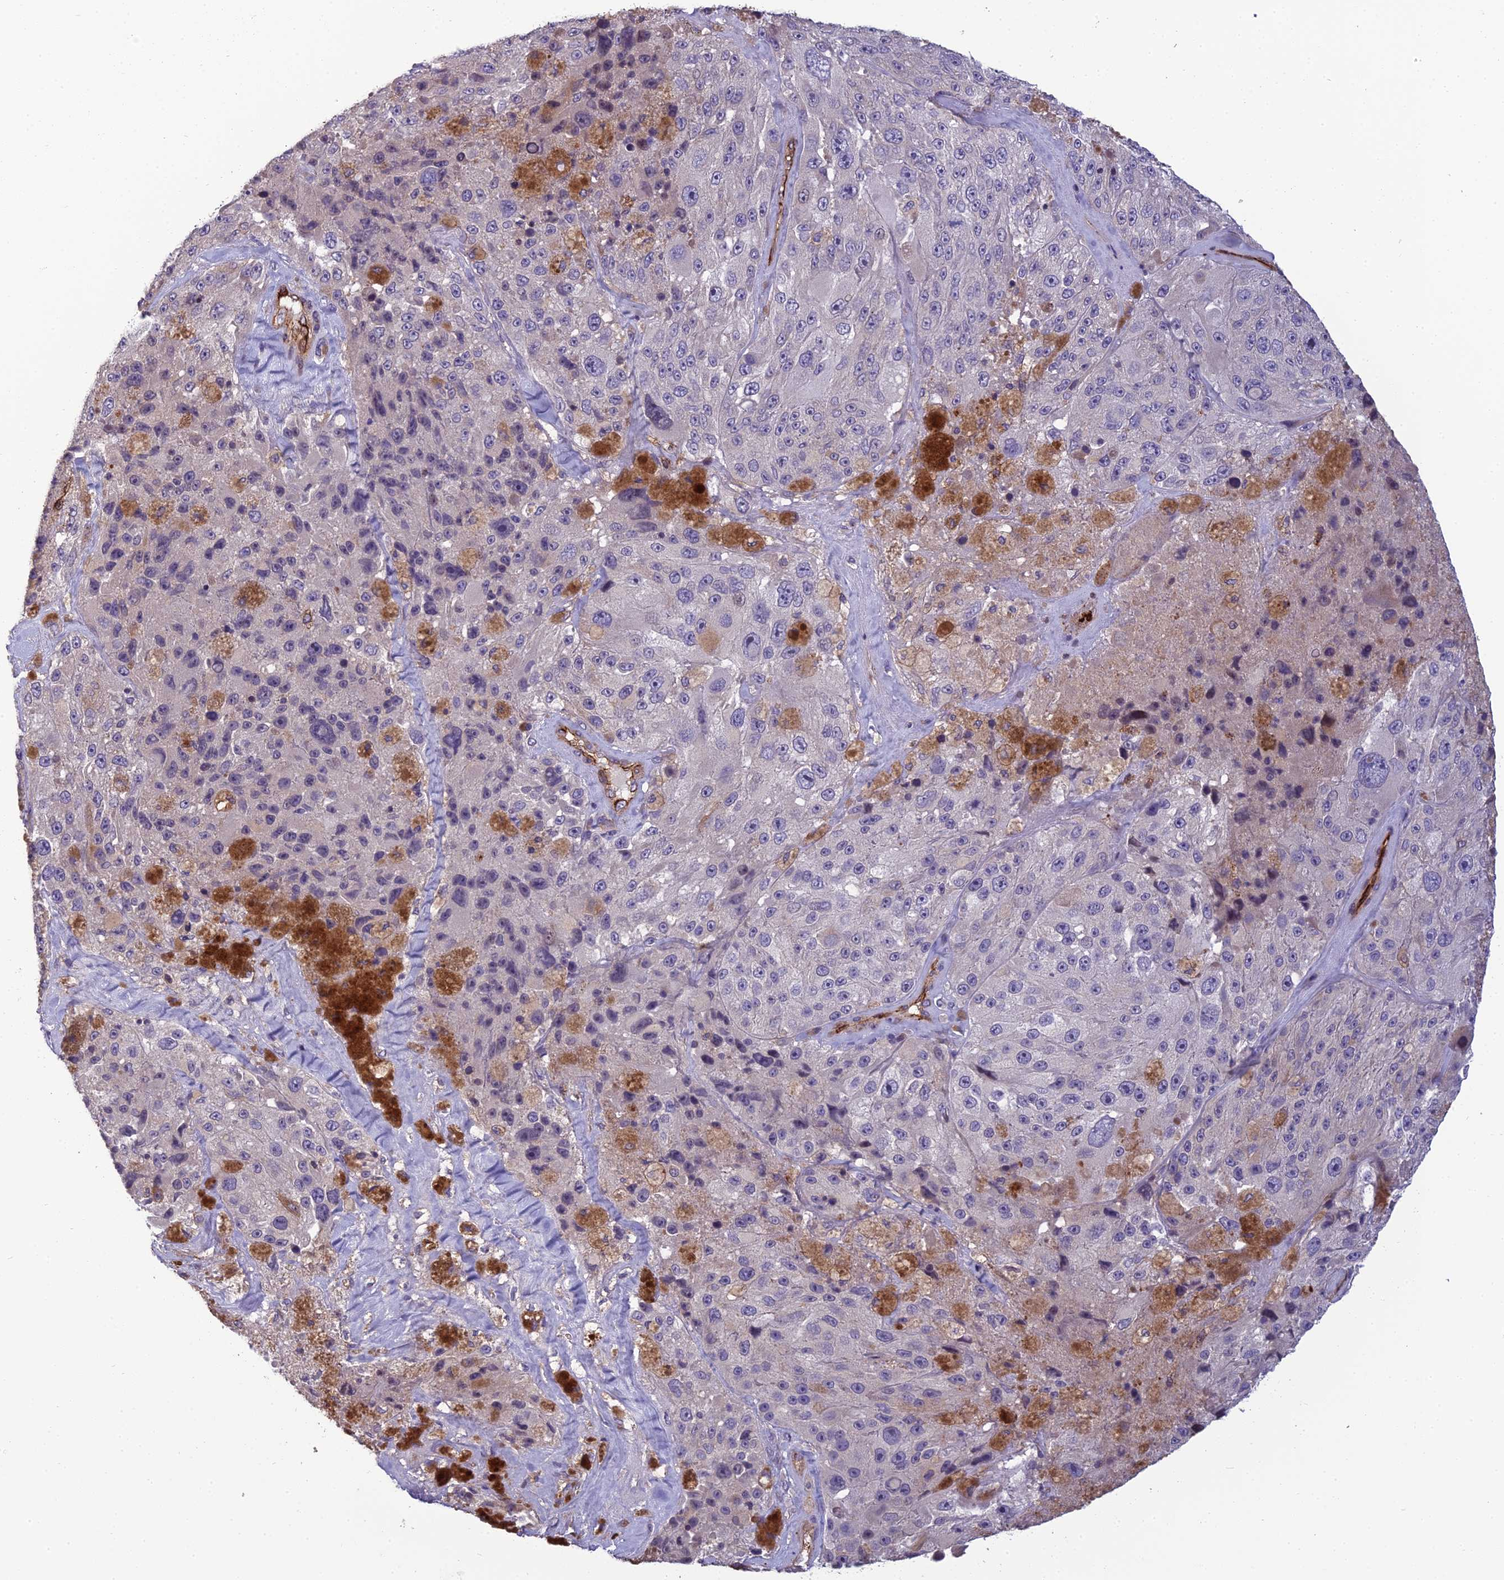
{"staining": {"intensity": "negative", "quantity": "none", "location": "none"}, "tissue": "melanoma", "cell_type": "Tumor cells", "image_type": "cancer", "snomed": [{"axis": "morphology", "description": "Malignant melanoma, Metastatic site"}, {"axis": "topography", "description": "Lymph node"}], "caption": "Melanoma stained for a protein using IHC demonstrates no positivity tumor cells.", "gene": "TSPAN15", "patient": {"sex": "male", "age": 62}}